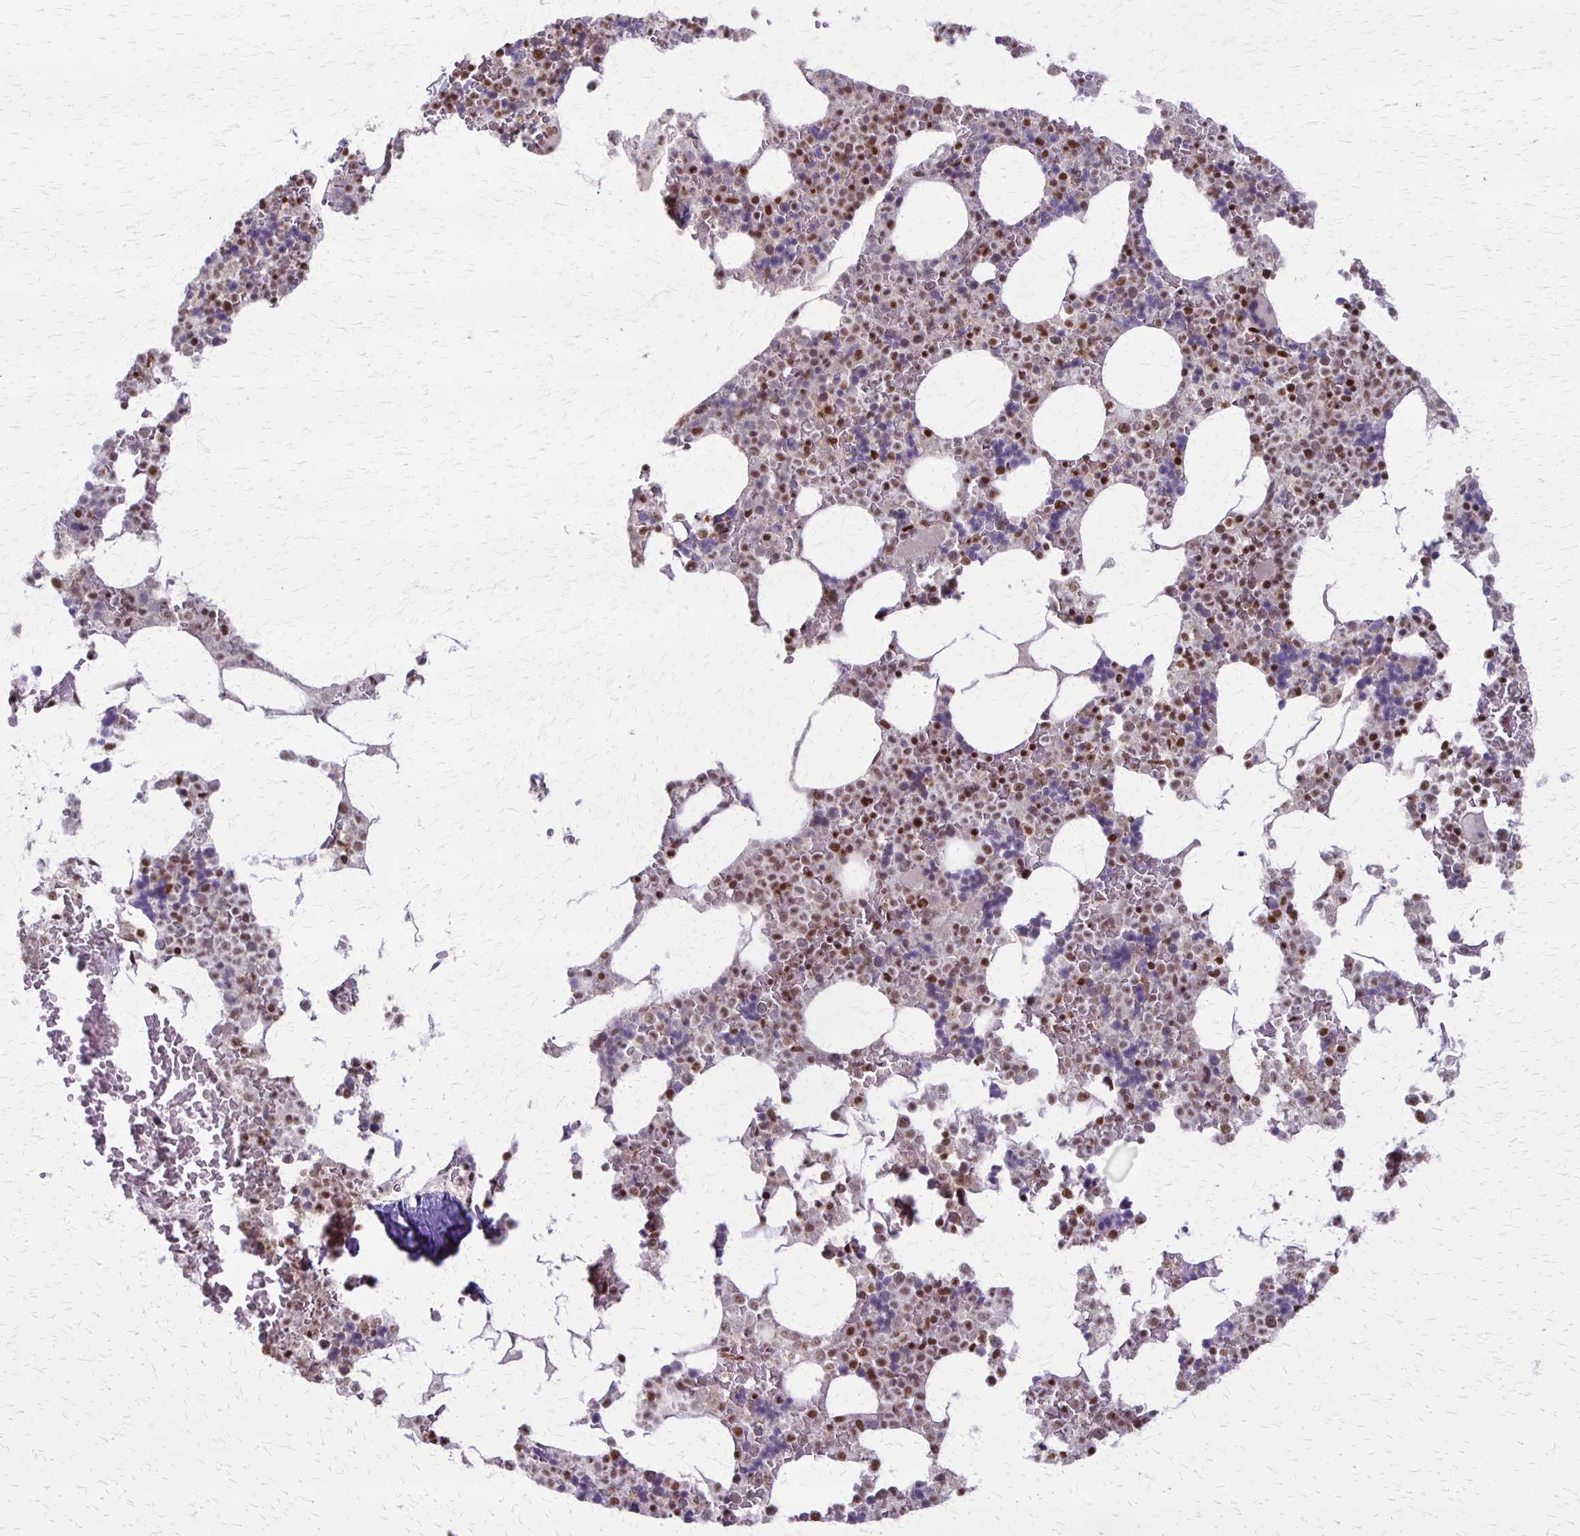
{"staining": {"intensity": "moderate", "quantity": "25%-75%", "location": "nuclear"}, "tissue": "bone marrow", "cell_type": "Hematopoietic cells", "image_type": "normal", "snomed": [{"axis": "morphology", "description": "Normal tissue, NOS"}, {"axis": "topography", "description": "Bone marrow"}], "caption": "Immunohistochemical staining of benign bone marrow reveals moderate nuclear protein expression in about 25%-75% of hematopoietic cells.", "gene": "XRCC6", "patient": {"sex": "female", "age": 42}}